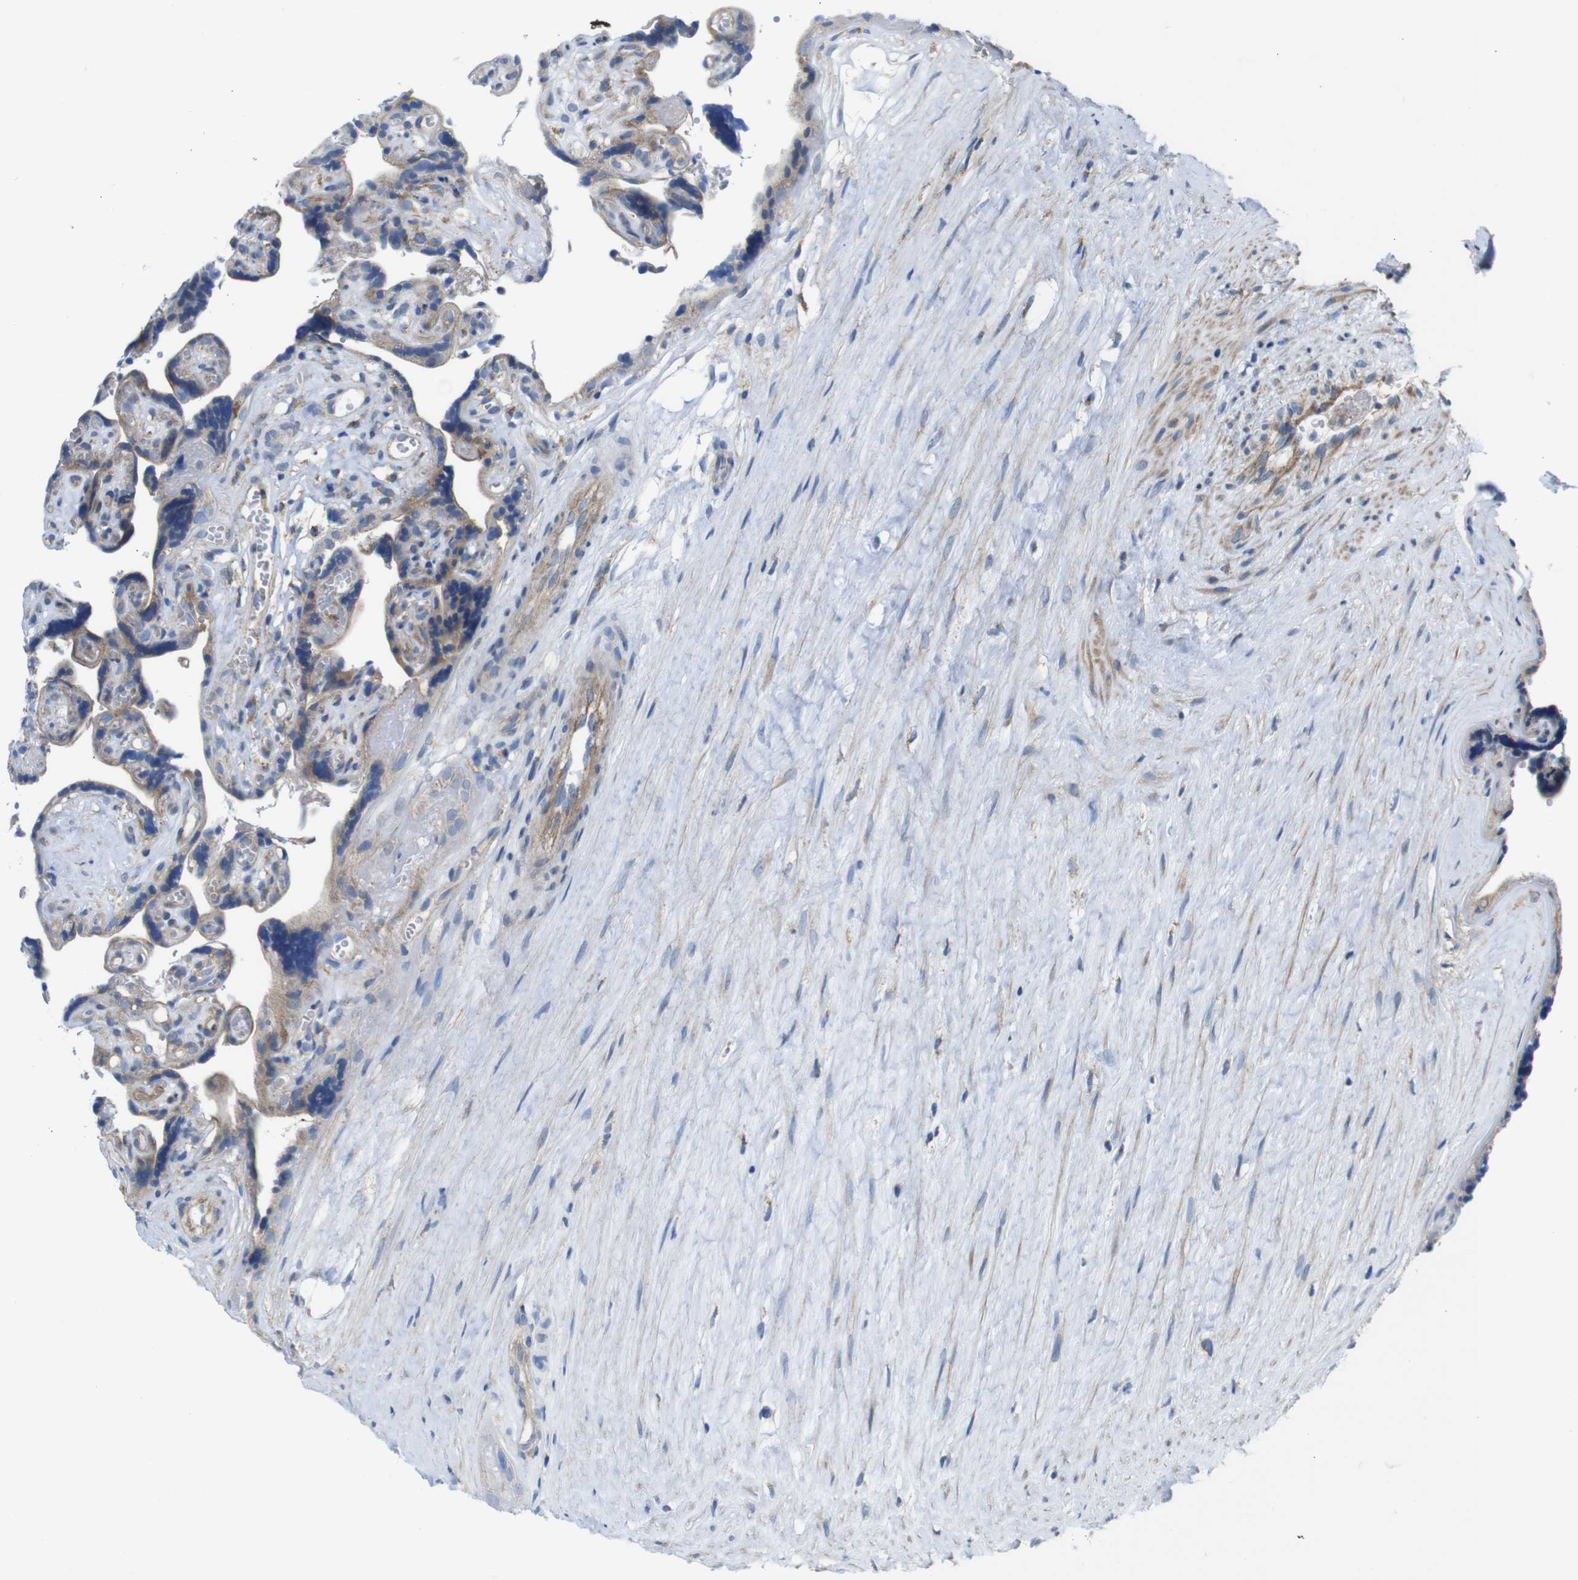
{"staining": {"intensity": "moderate", "quantity": "25%-75%", "location": "cytoplasmic/membranous"}, "tissue": "placenta", "cell_type": "Trophoblastic cells", "image_type": "normal", "snomed": [{"axis": "morphology", "description": "Normal tissue, NOS"}, {"axis": "topography", "description": "Placenta"}], "caption": "A histopathology image showing moderate cytoplasmic/membranous staining in approximately 25%-75% of trophoblastic cells in unremarkable placenta, as visualized by brown immunohistochemical staining.", "gene": "PDCD1LG2", "patient": {"sex": "female", "age": 30}}